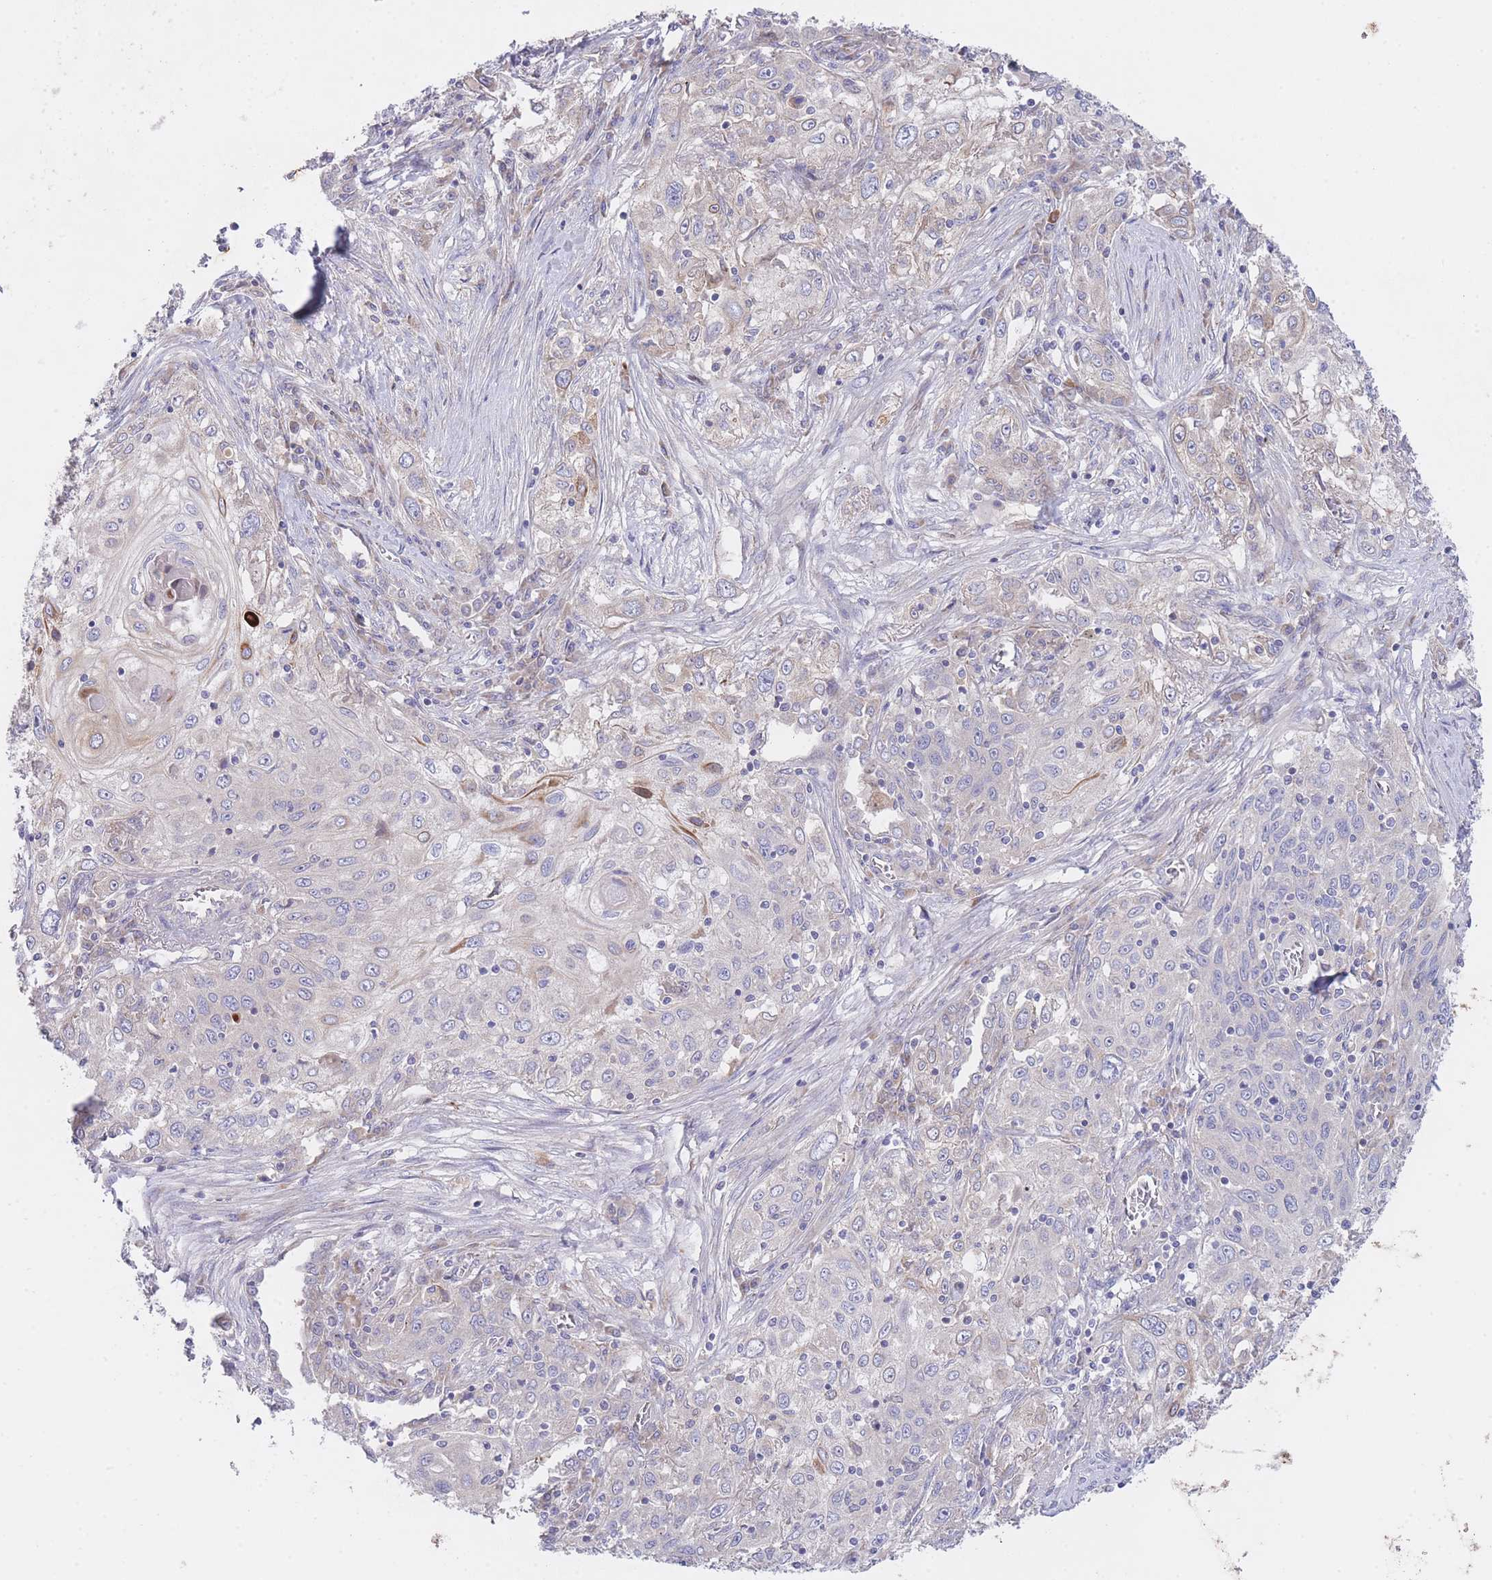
{"staining": {"intensity": "negative", "quantity": "none", "location": "none"}, "tissue": "lung cancer", "cell_type": "Tumor cells", "image_type": "cancer", "snomed": [{"axis": "morphology", "description": "Squamous cell carcinoma, NOS"}, {"axis": "topography", "description": "Lung"}], "caption": "Immunohistochemistry (IHC) micrograph of human lung cancer stained for a protein (brown), which shows no expression in tumor cells.", "gene": "CHAC1", "patient": {"sex": "female", "age": 69}}